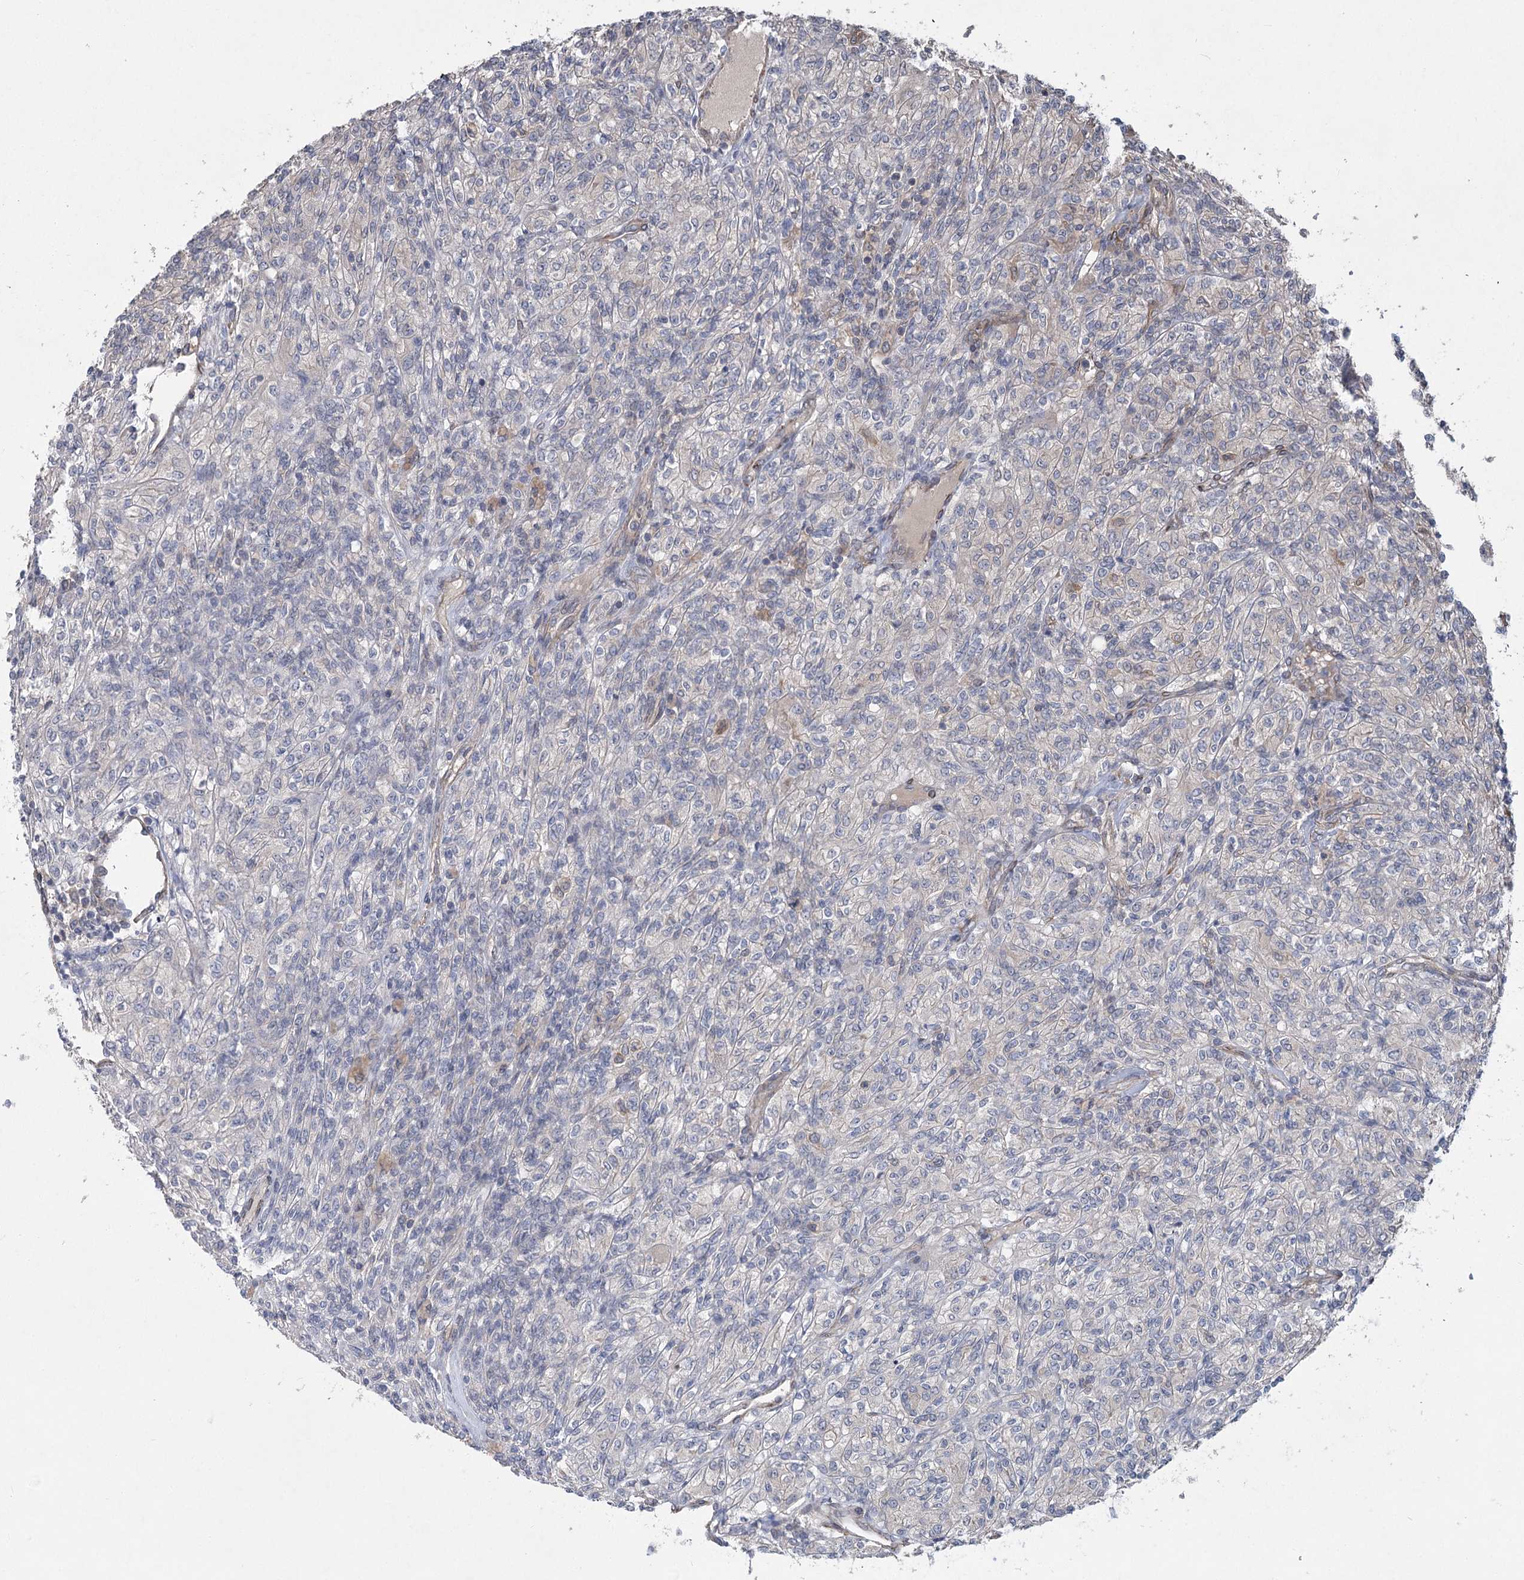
{"staining": {"intensity": "negative", "quantity": "none", "location": "none"}, "tissue": "renal cancer", "cell_type": "Tumor cells", "image_type": "cancer", "snomed": [{"axis": "morphology", "description": "Adenocarcinoma, NOS"}, {"axis": "topography", "description": "Kidney"}], "caption": "This histopathology image is of renal cancer stained with immunohistochemistry to label a protein in brown with the nuclei are counter-stained blue. There is no positivity in tumor cells. (Brightfield microscopy of DAB (3,3'-diaminobenzidine) immunohistochemistry (IHC) at high magnification).", "gene": "RWDD4", "patient": {"sex": "male", "age": 77}}